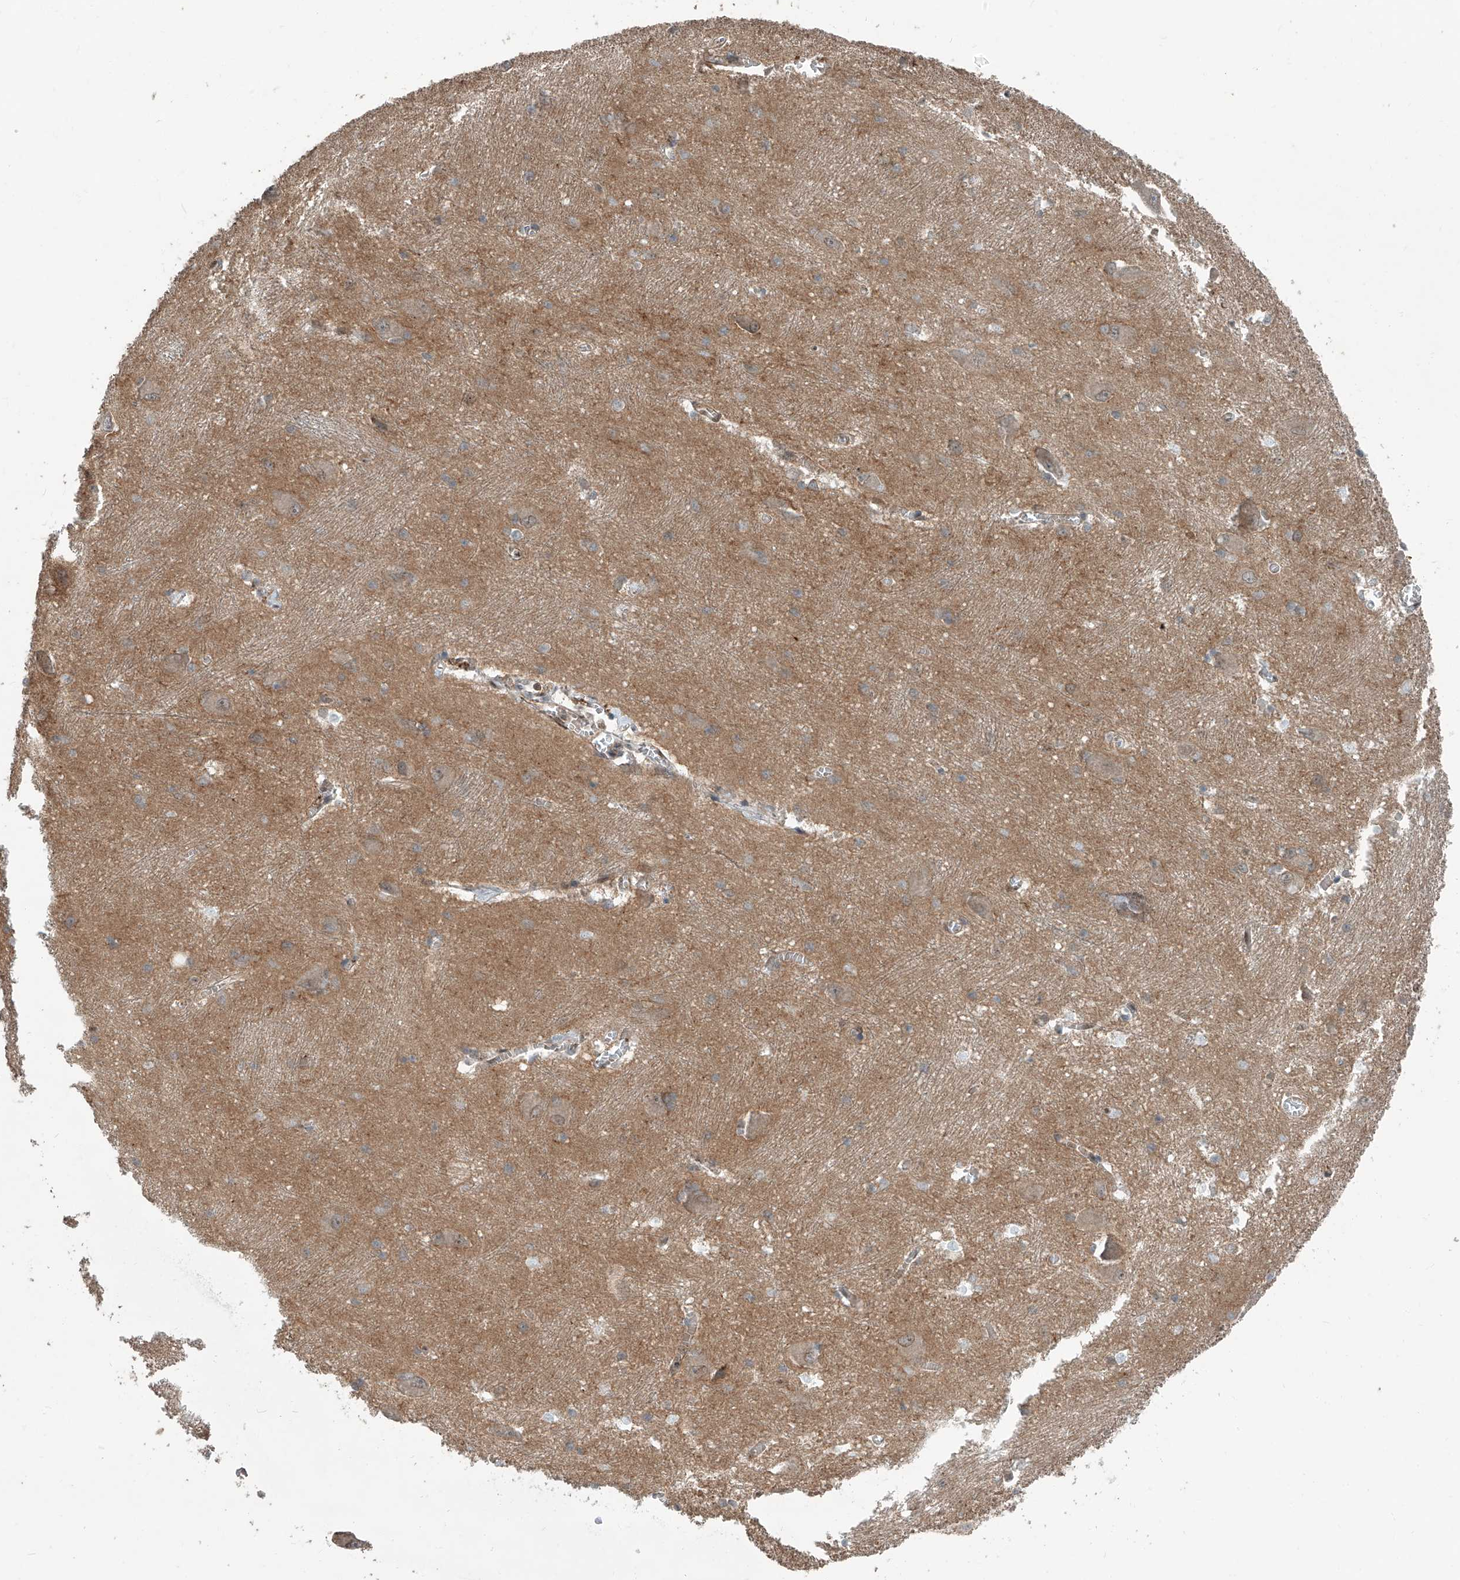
{"staining": {"intensity": "negative", "quantity": "none", "location": "none"}, "tissue": "caudate", "cell_type": "Glial cells", "image_type": "normal", "snomed": [{"axis": "morphology", "description": "Normal tissue, NOS"}, {"axis": "topography", "description": "Lateral ventricle wall"}], "caption": "Unremarkable caudate was stained to show a protein in brown. There is no significant expression in glial cells. The staining is performed using DAB brown chromogen with nuclei counter-stained in using hematoxylin.", "gene": "SDE2", "patient": {"sex": "male", "age": 37}}